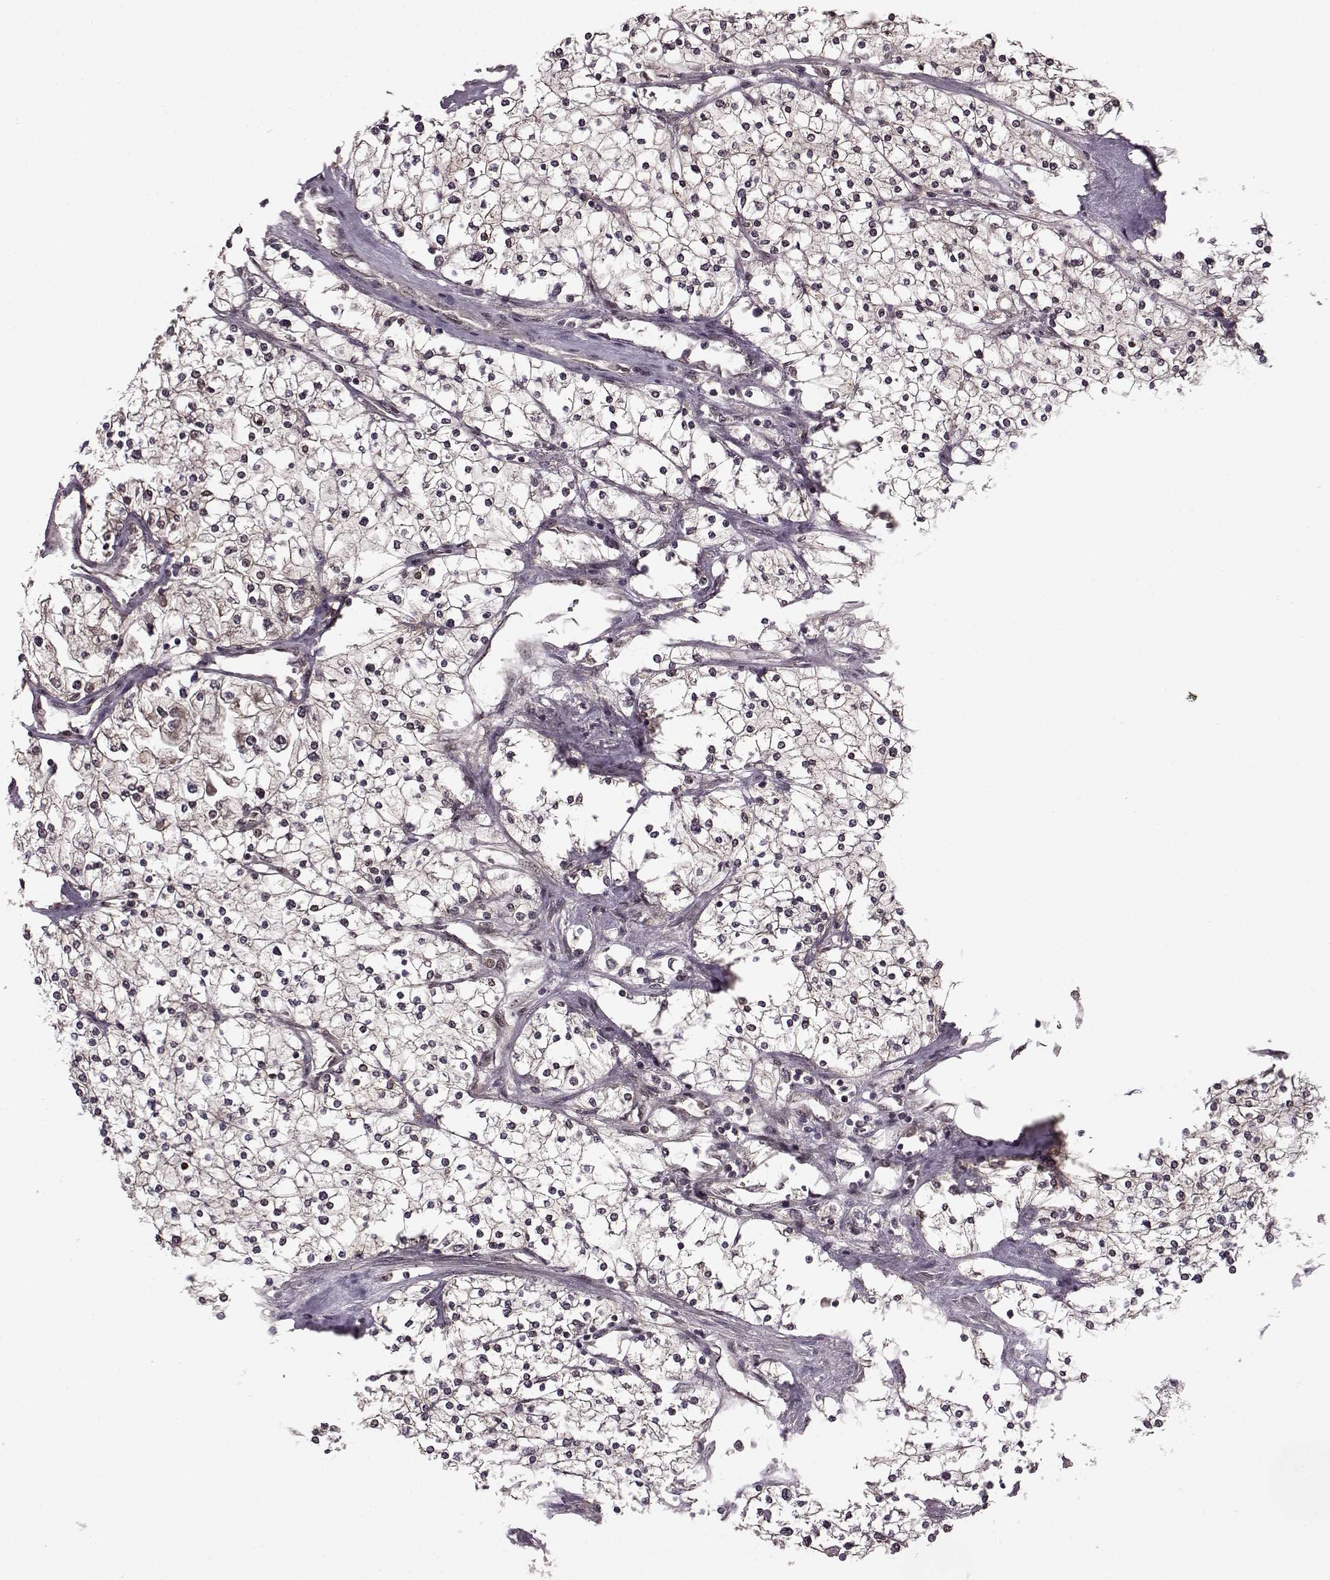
{"staining": {"intensity": "weak", "quantity": "<25%", "location": "nuclear"}, "tissue": "renal cancer", "cell_type": "Tumor cells", "image_type": "cancer", "snomed": [{"axis": "morphology", "description": "Adenocarcinoma, NOS"}, {"axis": "topography", "description": "Kidney"}], "caption": "Micrograph shows no protein positivity in tumor cells of renal cancer tissue.", "gene": "FTO", "patient": {"sex": "male", "age": 80}}